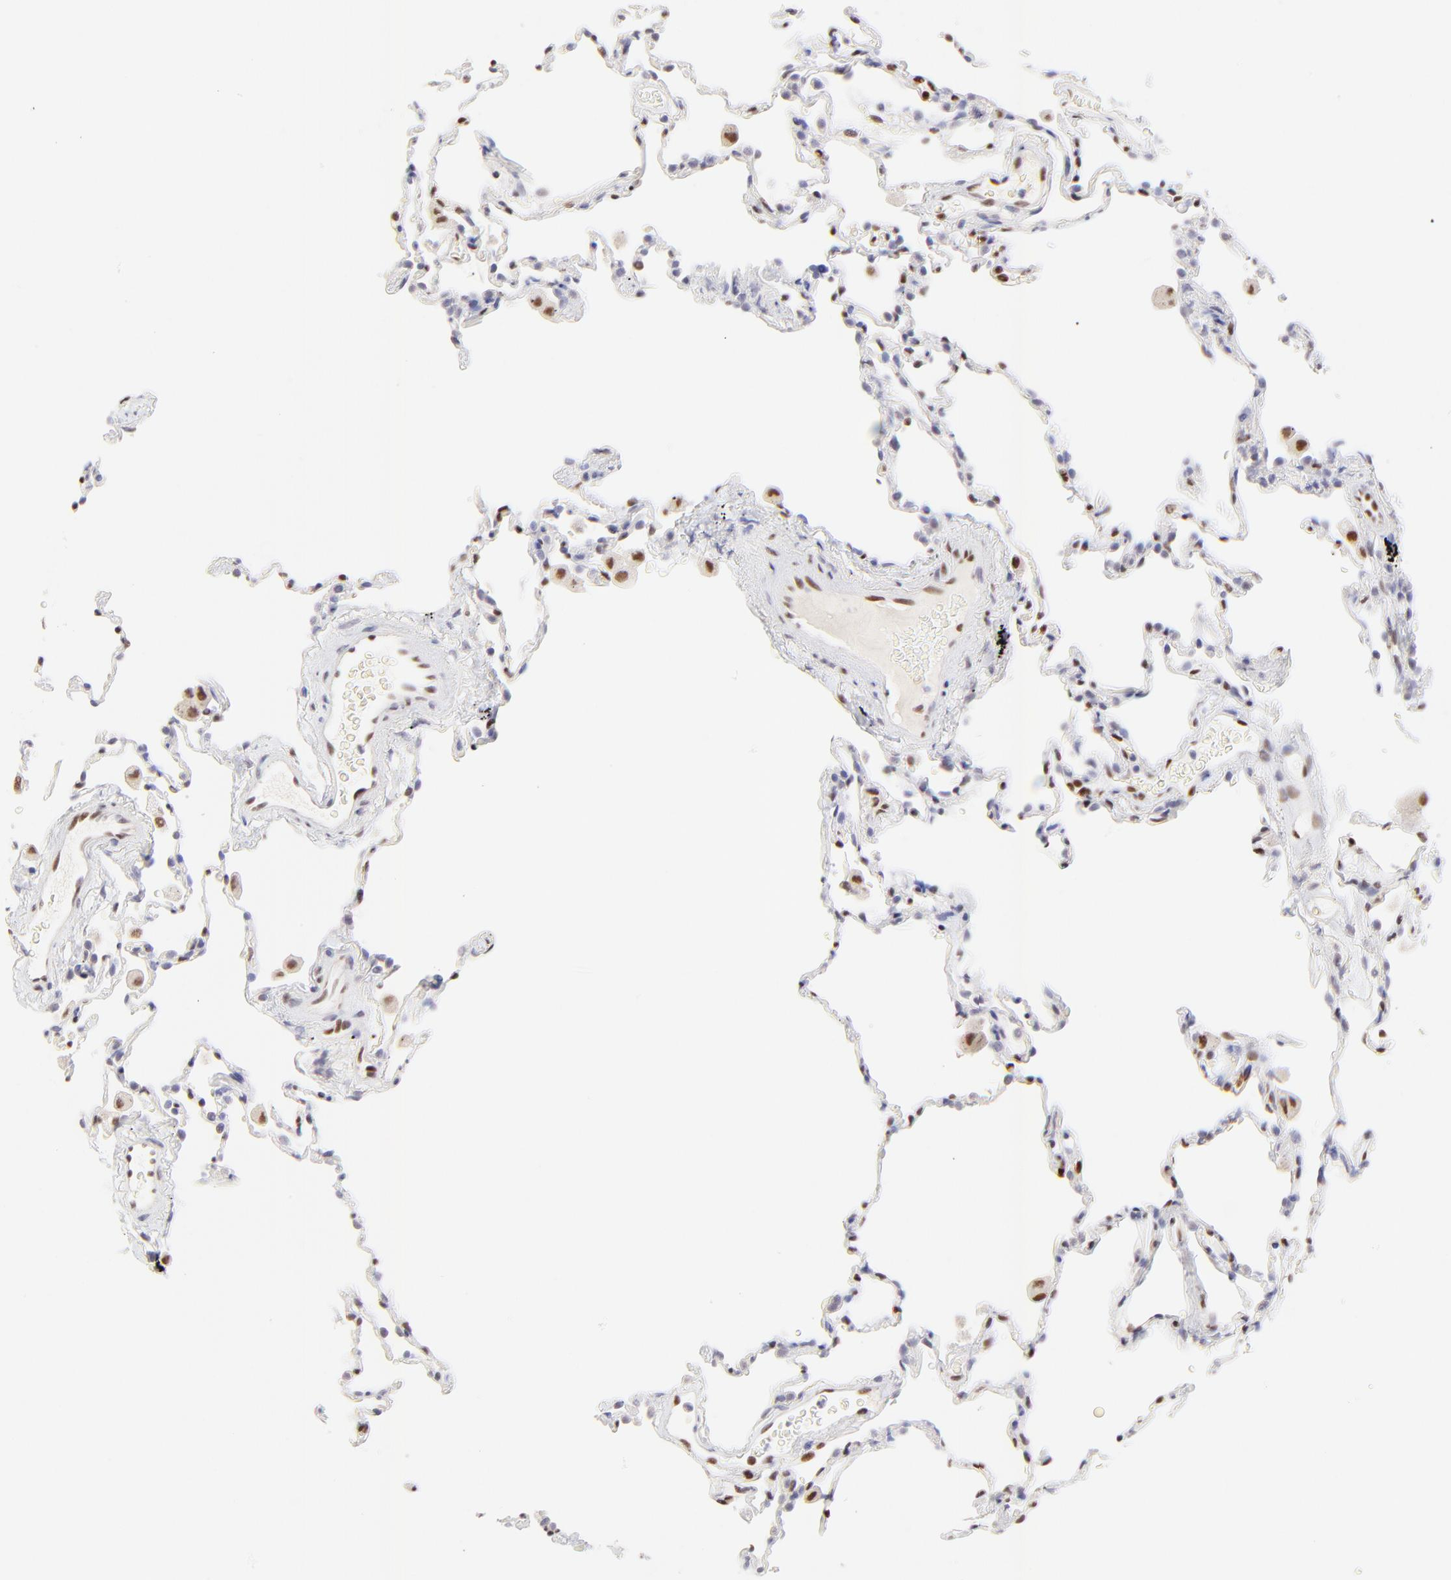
{"staining": {"intensity": "negative", "quantity": "none", "location": "none"}, "tissue": "lung", "cell_type": "Alveolar cells", "image_type": "normal", "snomed": [{"axis": "morphology", "description": "Normal tissue, NOS"}, {"axis": "morphology", "description": "Soft tissue tumor metastatic"}, {"axis": "topography", "description": "Lung"}], "caption": "Immunohistochemistry image of benign lung: human lung stained with DAB (3,3'-diaminobenzidine) demonstrates no significant protein positivity in alveolar cells.", "gene": "KLF4", "patient": {"sex": "male", "age": 59}}